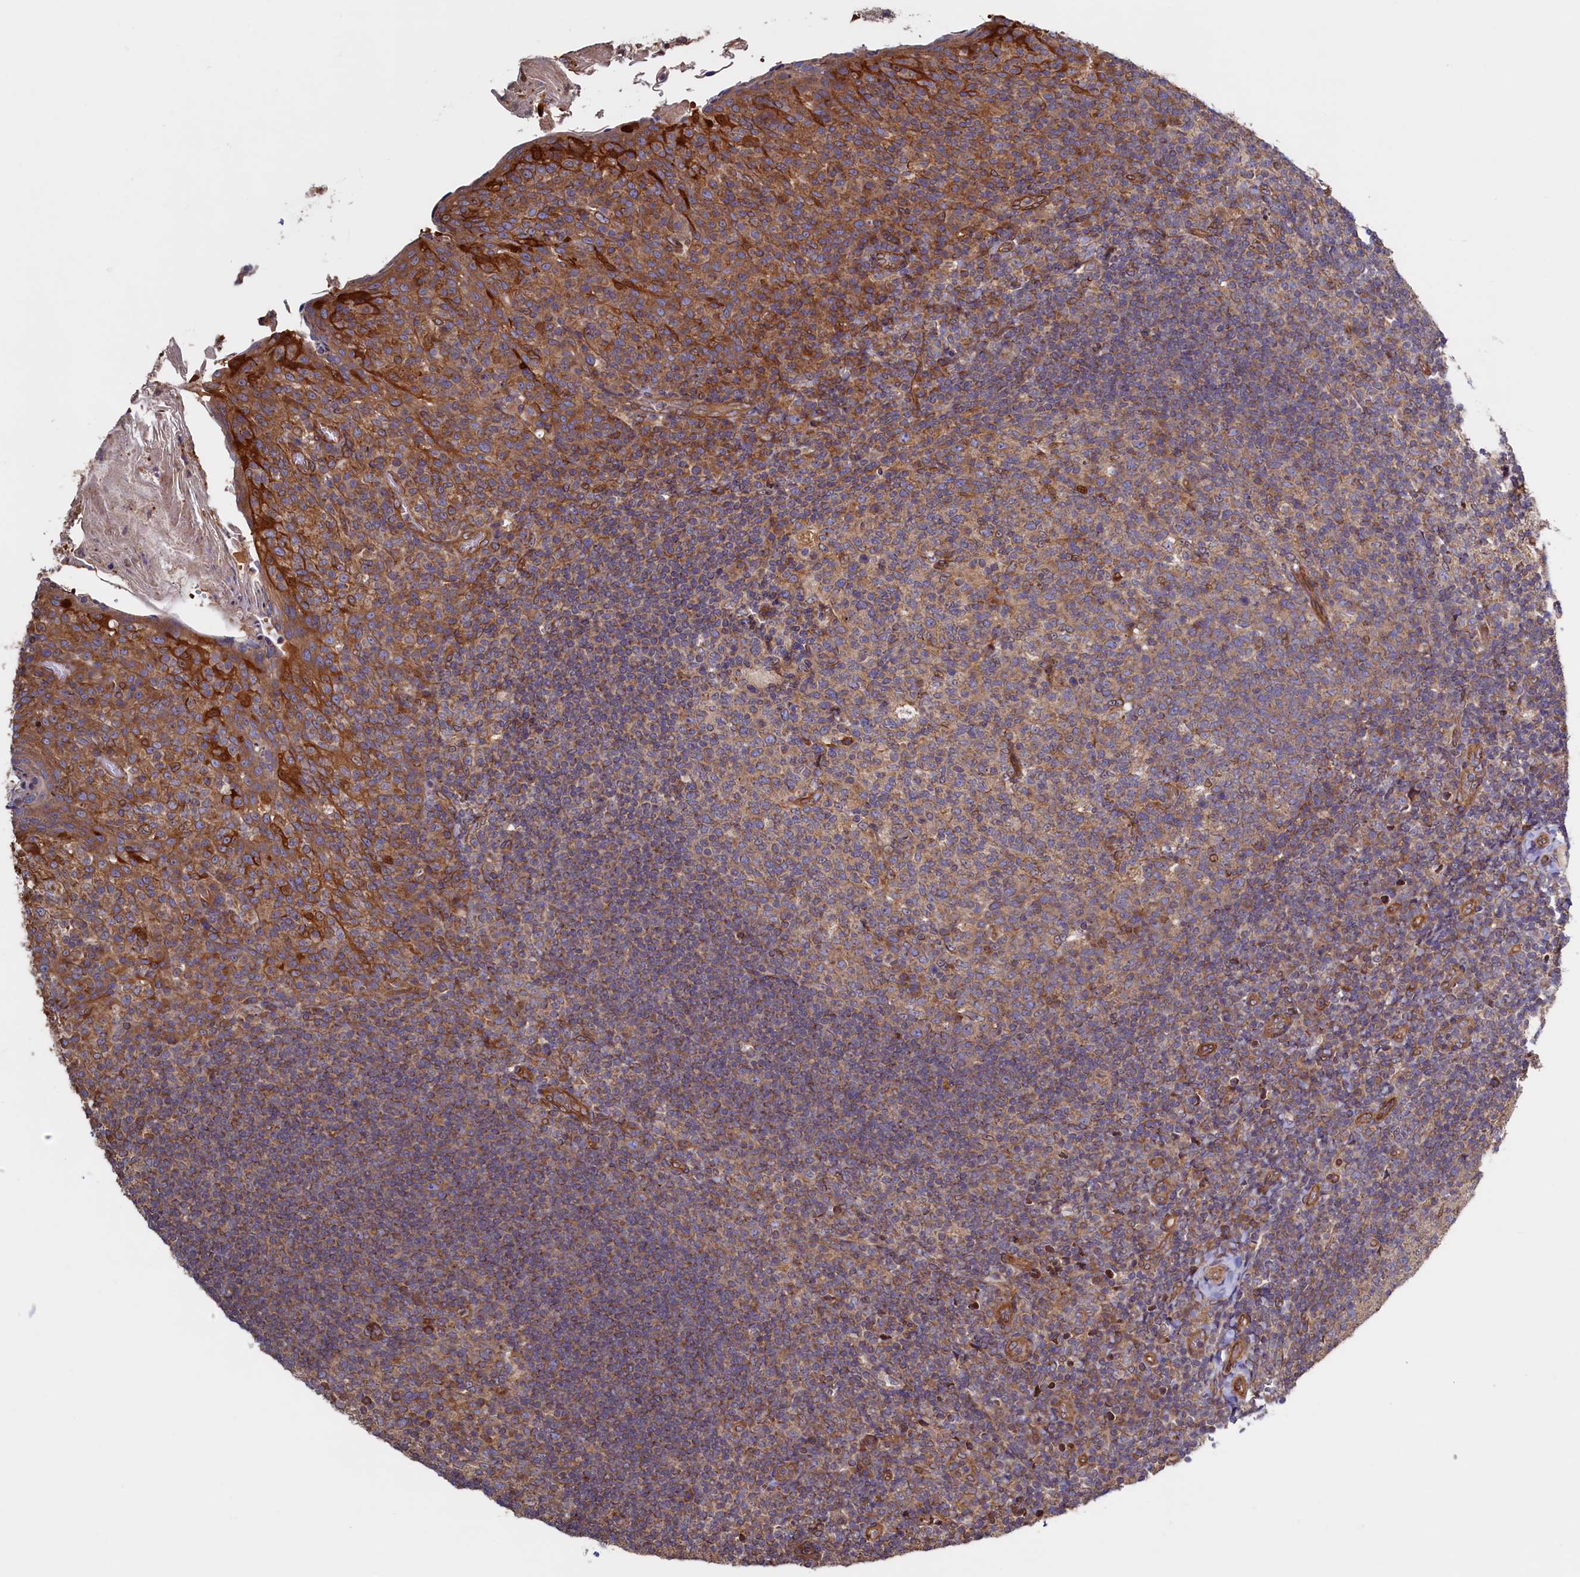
{"staining": {"intensity": "weak", "quantity": "25%-75%", "location": "cytoplasmic/membranous"}, "tissue": "tonsil", "cell_type": "Germinal center cells", "image_type": "normal", "snomed": [{"axis": "morphology", "description": "Normal tissue, NOS"}, {"axis": "topography", "description": "Tonsil"}], "caption": "A high-resolution photomicrograph shows immunohistochemistry (IHC) staining of unremarkable tonsil, which displays weak cytoplasmic/membranous staining in approximately 25%-75% of germinal center cells. The protein is shown in brown color, while the nuclei are stained blue.", "gene": "ATXN2L", "patient": {"sex": "female", "age": 10}}